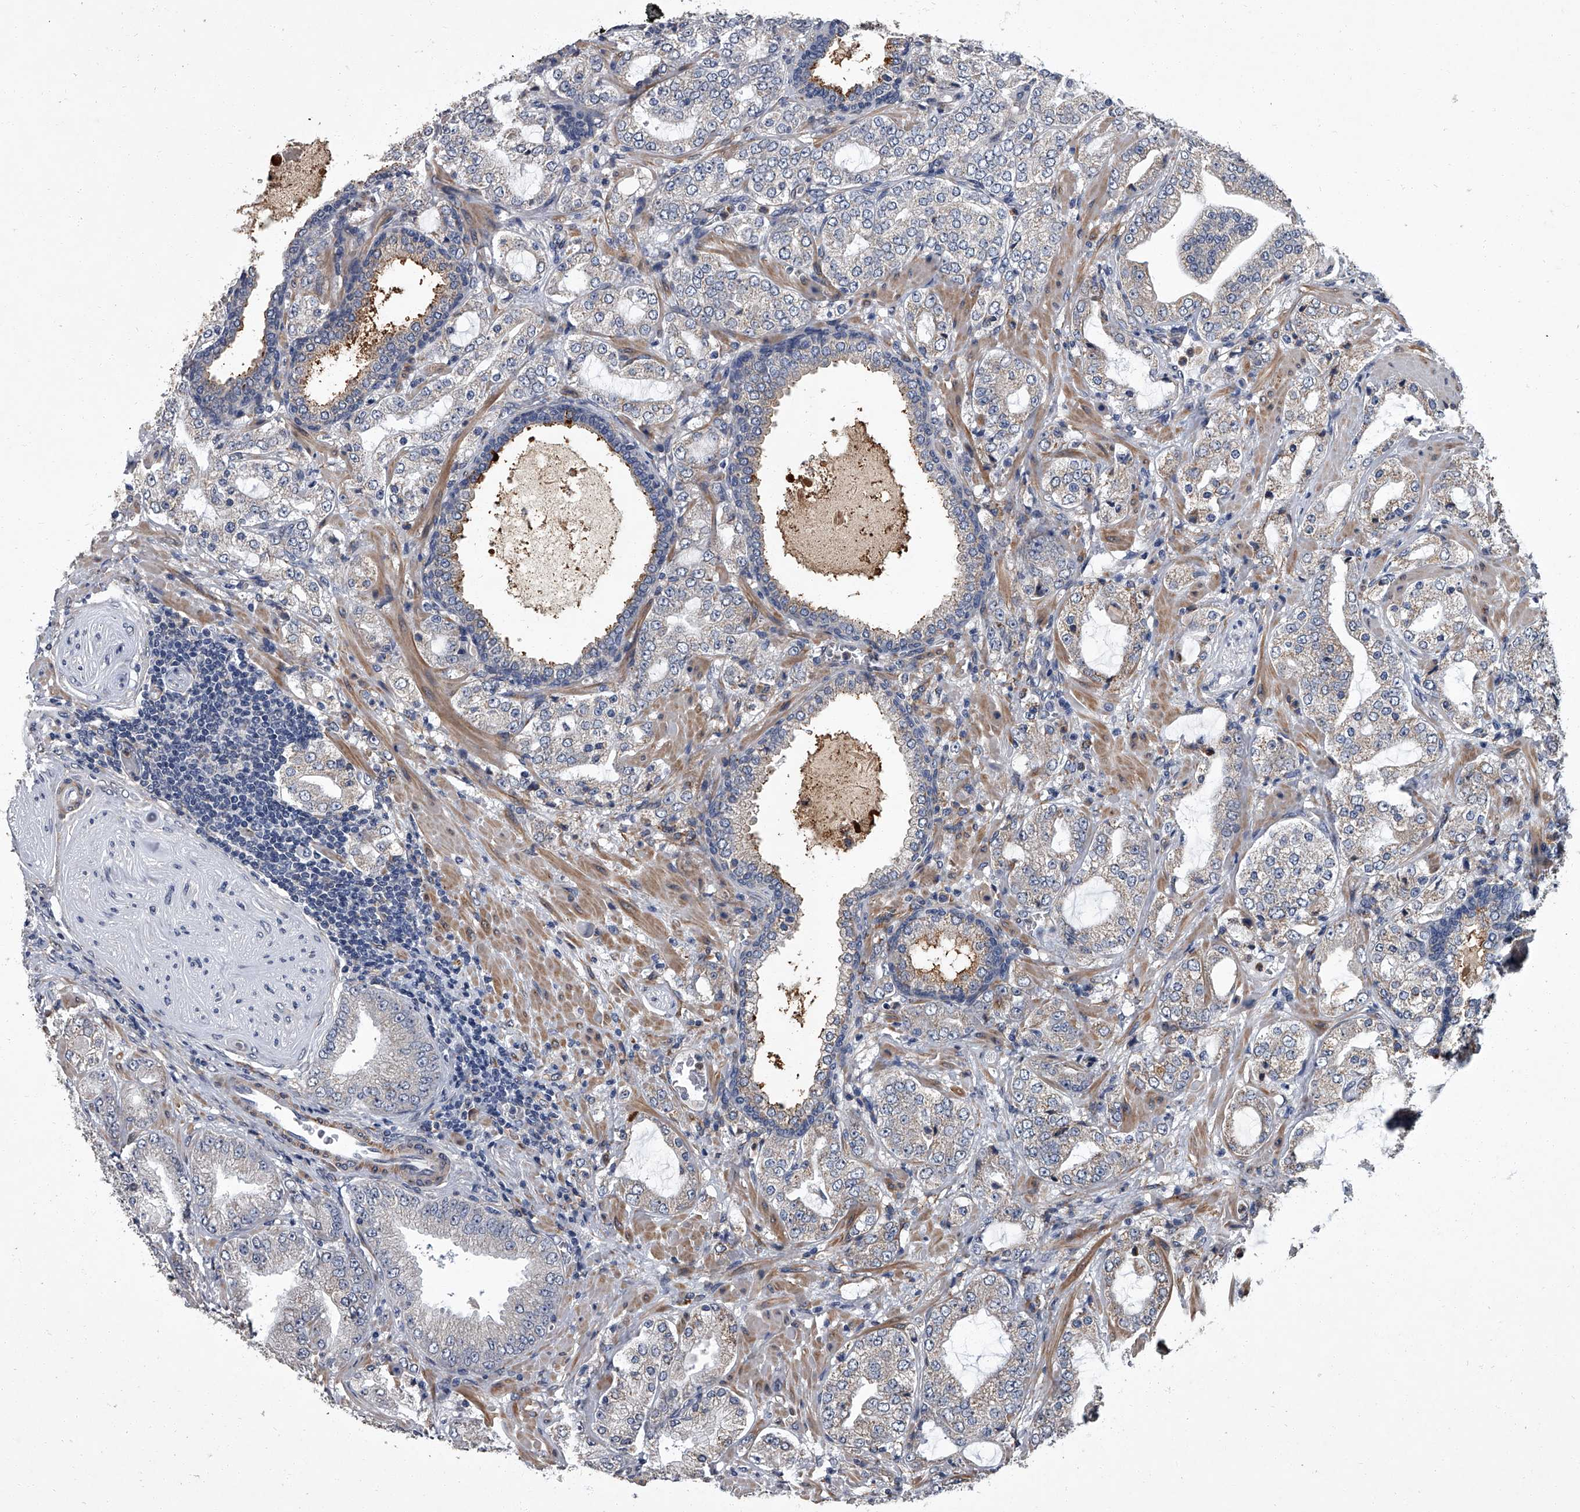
{"staining": {"intensity": "weak", "quantity": "25%-75%", "location": "cytoplasmic/membranous"}, "tissue": "prostate cancer", "cell_type": "Tumor cells", "image_type": "cancer", "snomed": [{"axis": "morphology", "description": "Adenocarcinoma, High grade"}, {"axis": "topography", "description": "Prostate"}], "caption": "This photomicrograph shows high-grade adenocarcinoma (prostate) stained with IHC to label a protein in brown. The cytoplasmic/membranous of tumor cells show weak positivity for the protein. Nuclei are counter-stained blue.", "gene": "SIRT4", "patient": {"sex": "male", "age": 64}}